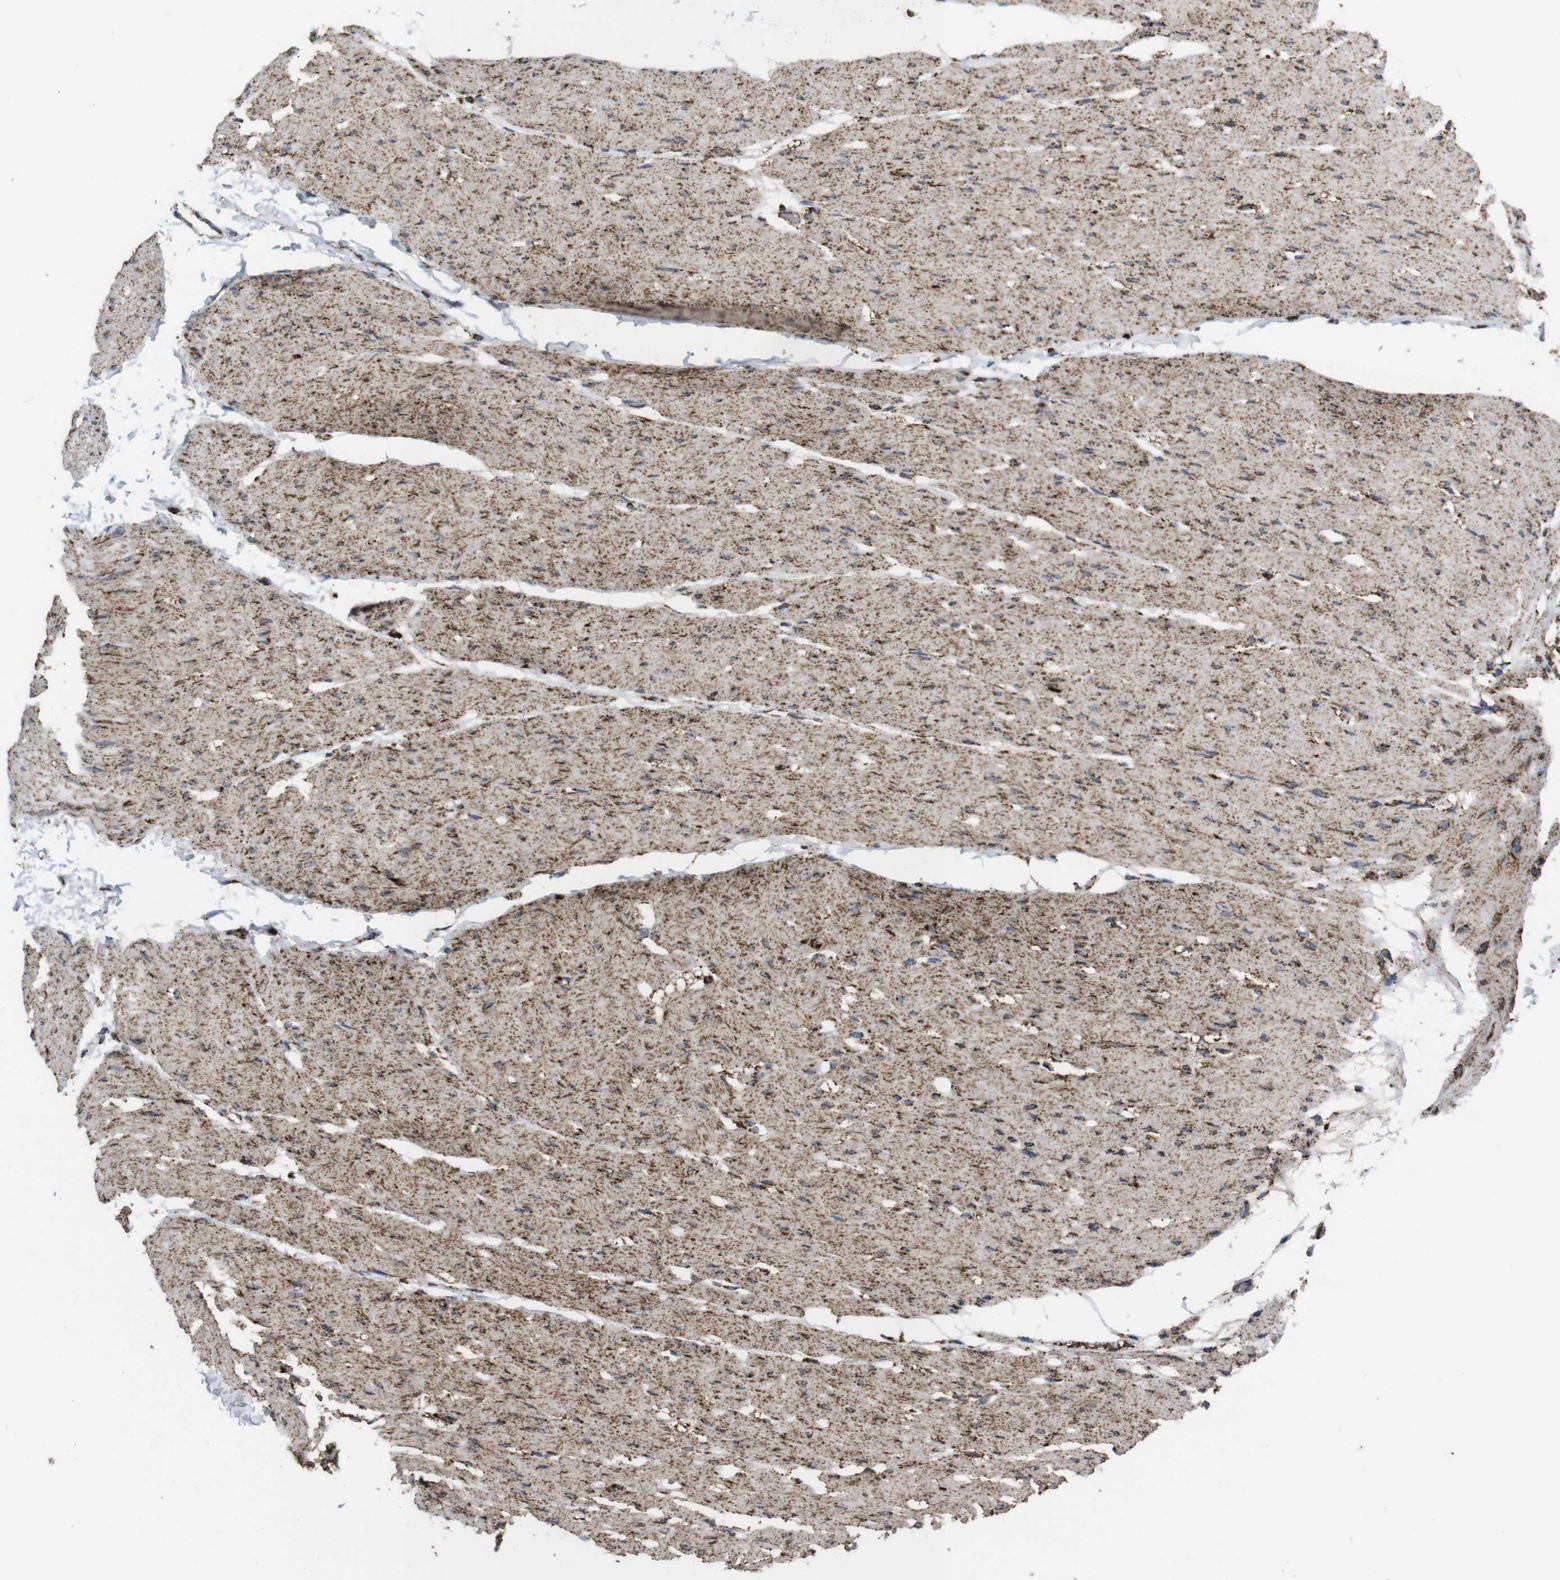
{"staining": {"intensity": "moderate", "quantity": ">75%", "location": "cytoplasmic/membranous"}, "tissue": "smooth muscle", "cell_type": "Smooth muscle cells", "image_type": "normal", "snomed": [{"axis": "morphology", "description": "Normal tissue, NOS"}, {"axis": "topography", "description": "Smooth muscle"}, {"axis": "topography", "description": "Colon"}], "caption": "Brown immunohistochemical staining in normal smooth muscle reveals moderate cytoplasmic/membranous positivity in about >75% of smooth muscle cells.", "gene": "ATP5F1A", "patient": {"sex": "male", "age": 67}}